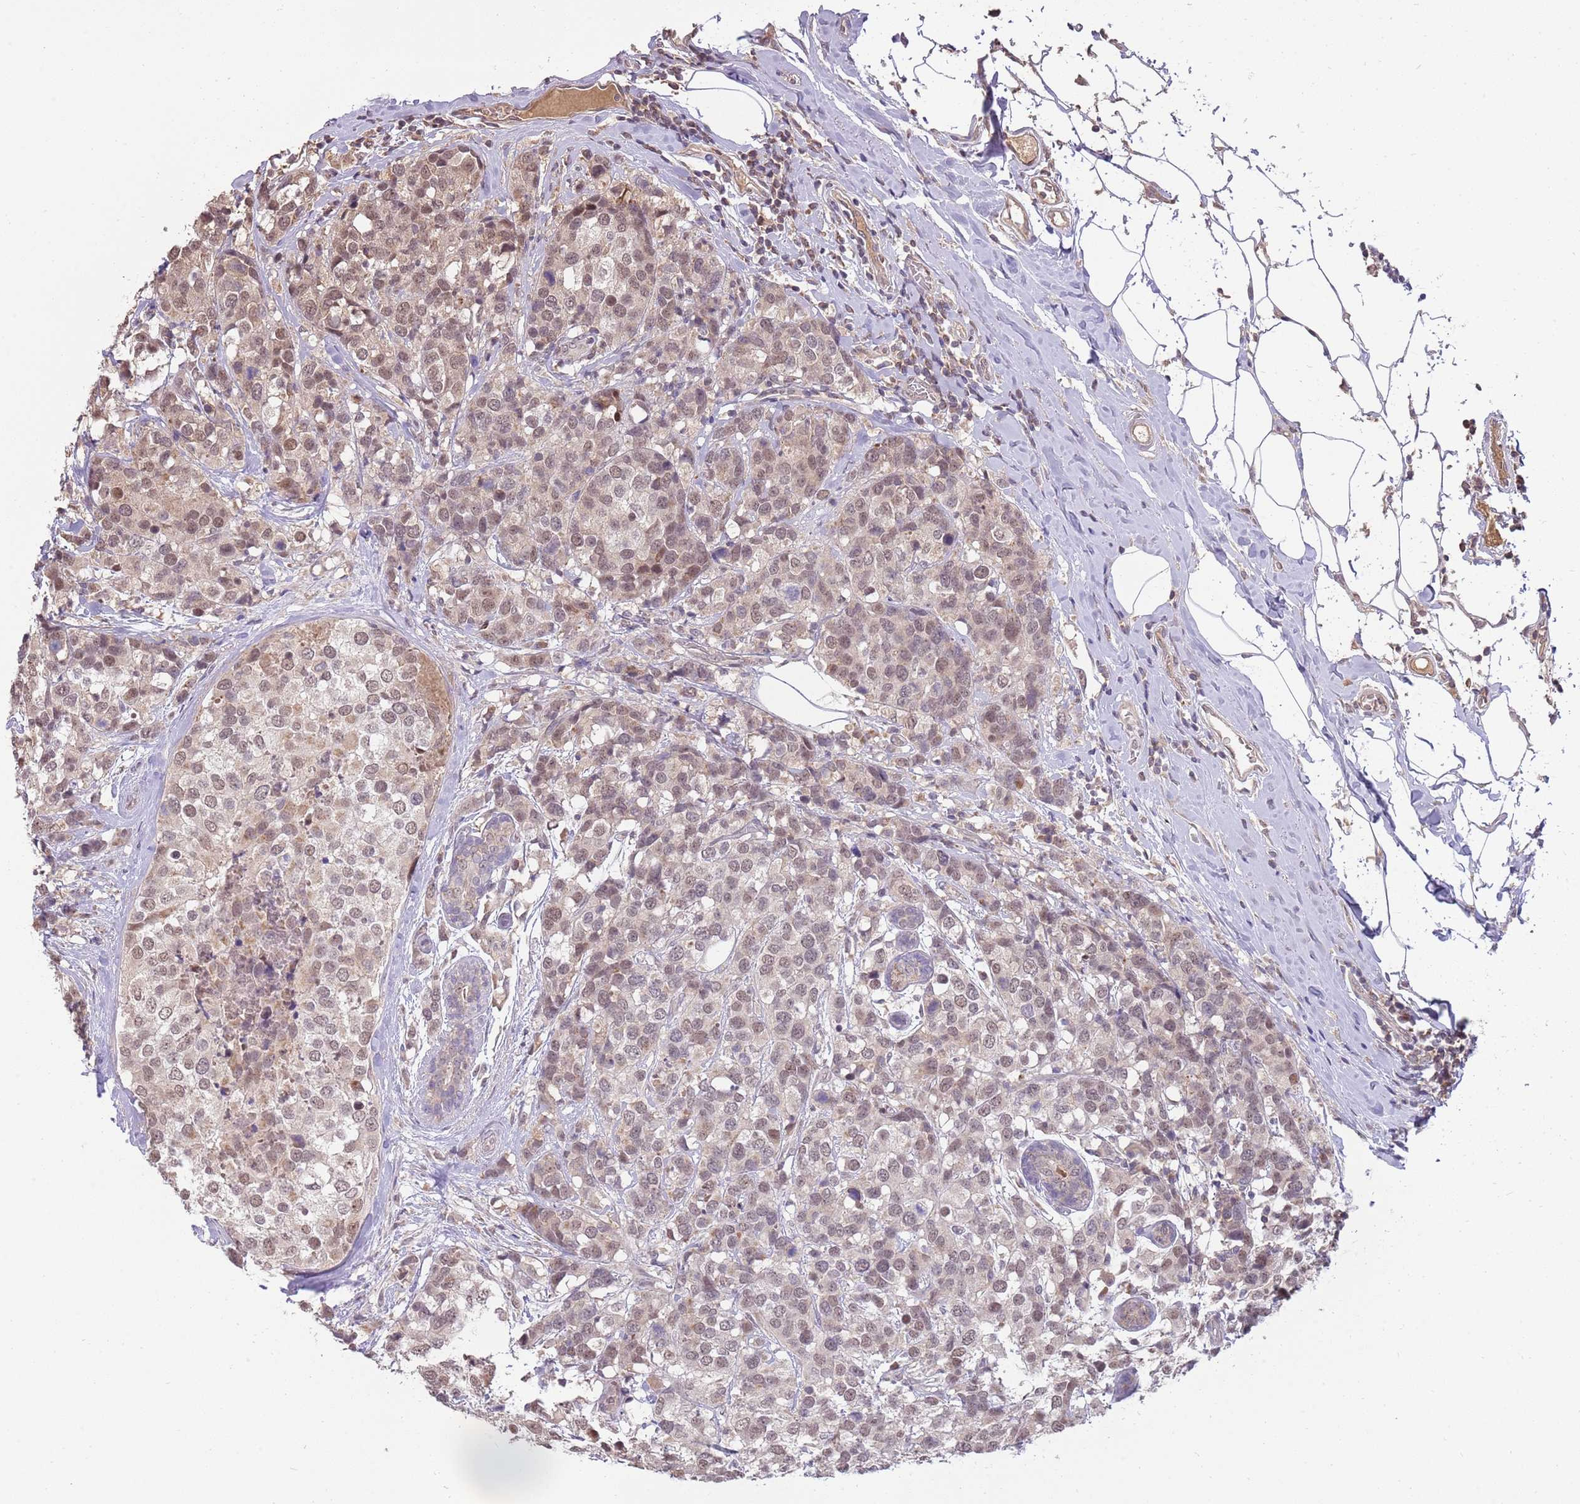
{"staining": {"intensity": "weak", "quantity": ">75%", "location": "nuclear"}, "tissue": "breast cancer", "cell_type": "Tumor cells", "image_type": "cancer", "snomed": [{"axis": "morphology", "description": "Lobular carcinoma"}, {"axis": "topography", "description": "Breast"}], "caption": "Breast cancer stained with a brown dye reveals weak nuclear positive positivity in about >75% of tumor cells.", "gene": "NBPF6", "patient": {"sex": "female", "age": 59}}